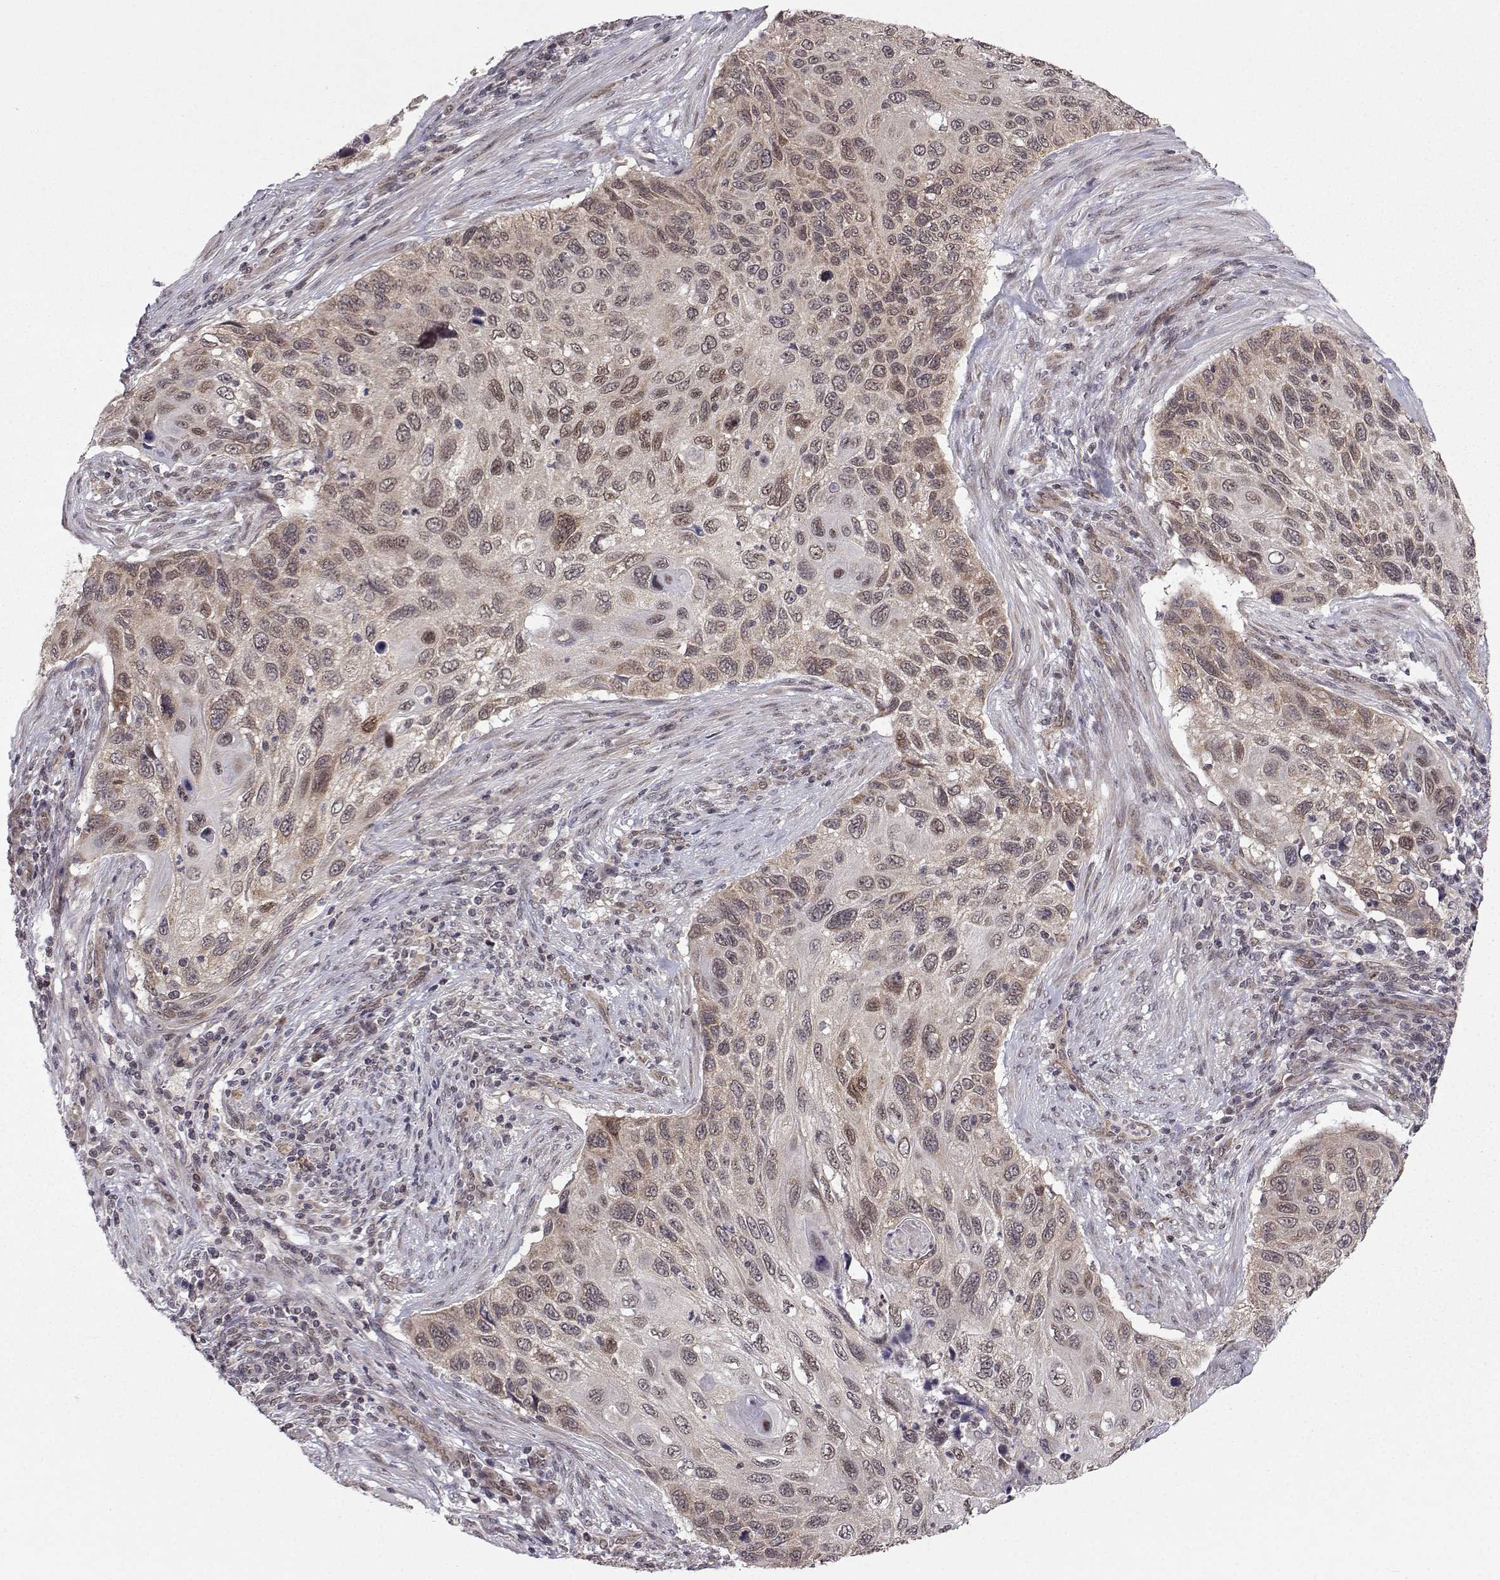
{"staining": {"intensity": "weak", "quantity": "25%-75%", "location": "cytoplasmic/membranous"}, "tissue": "cervical cancer", "cell_type": "Tumor cells", "image_type": "cancer", "snomed": [{"axis": "morphology", "description": "Squamous cell carcinoma, NOS"}, {"axis": "topography", "description": "Cervix"}], "caption": "A high-resolution micrograph shows immunohistochemistry staining of squamous cell carcinoma (cervical), which shows weak cytoplasmic/membranous expression in about 25%-75% of tumor cells.", "gene": "PKN2", "patient": {"sex": "female", "age": 70}}